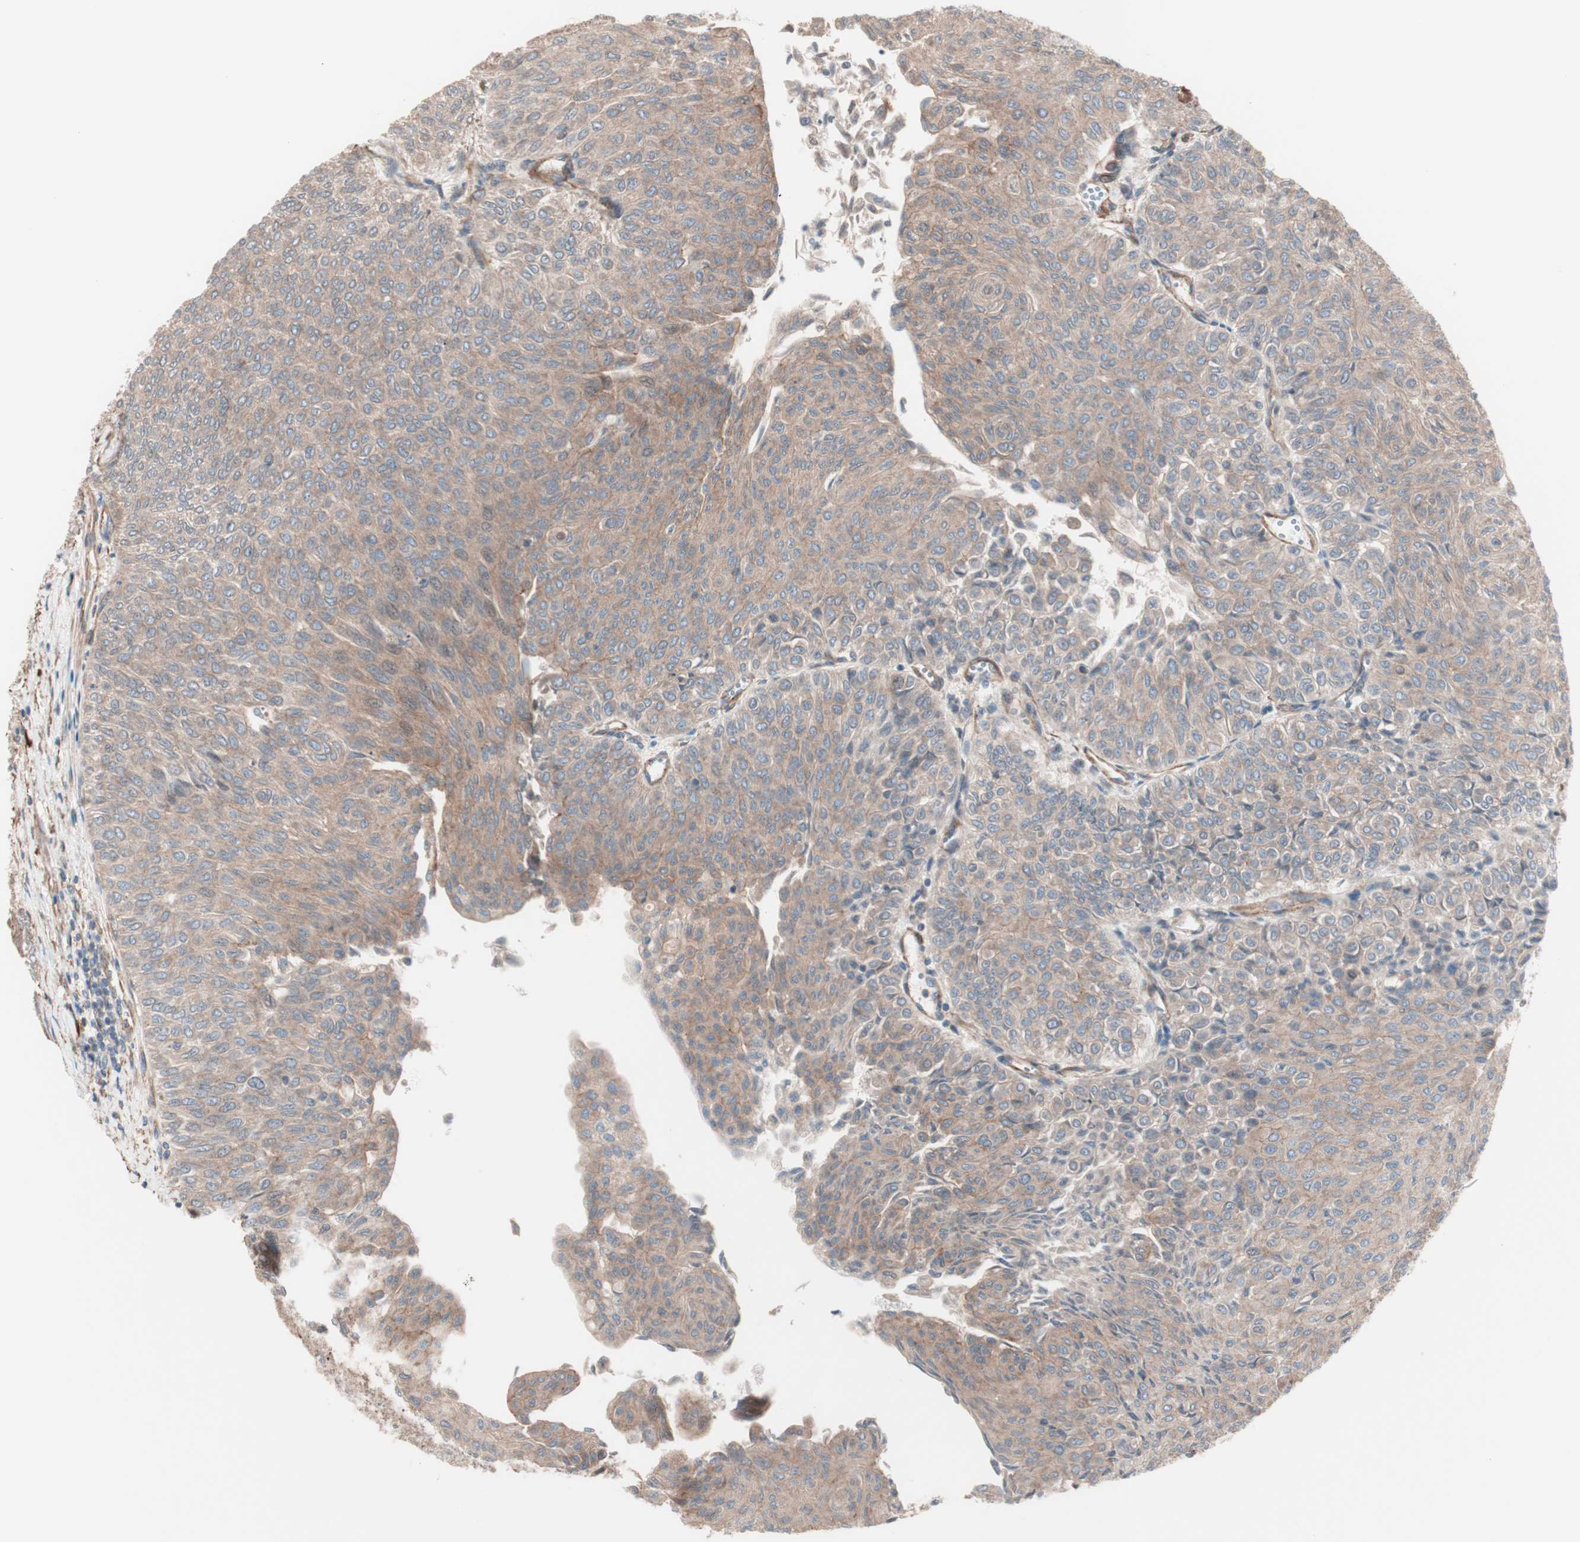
{"staining": {"intensity": "weak", "quantity": ">75%", "location": "cytoplasmic/membranous"}, "tissue": "urothelial cancer", "cell_type": "Tumor cells", "image_type": "cancer", "snomed": [{"axis": "morphology", "description": "Urothelial carcinoma, Low grade"}, {"axis": "topography", "description": "Urinary bladder"}], "caption": "Tumor cells display low levels of weak cytoplasmic/membranous expression in about >75% of cells in human urothelial cancer.", "gene": "ALG5", "patient": {"sex": "male", "age": 78}}